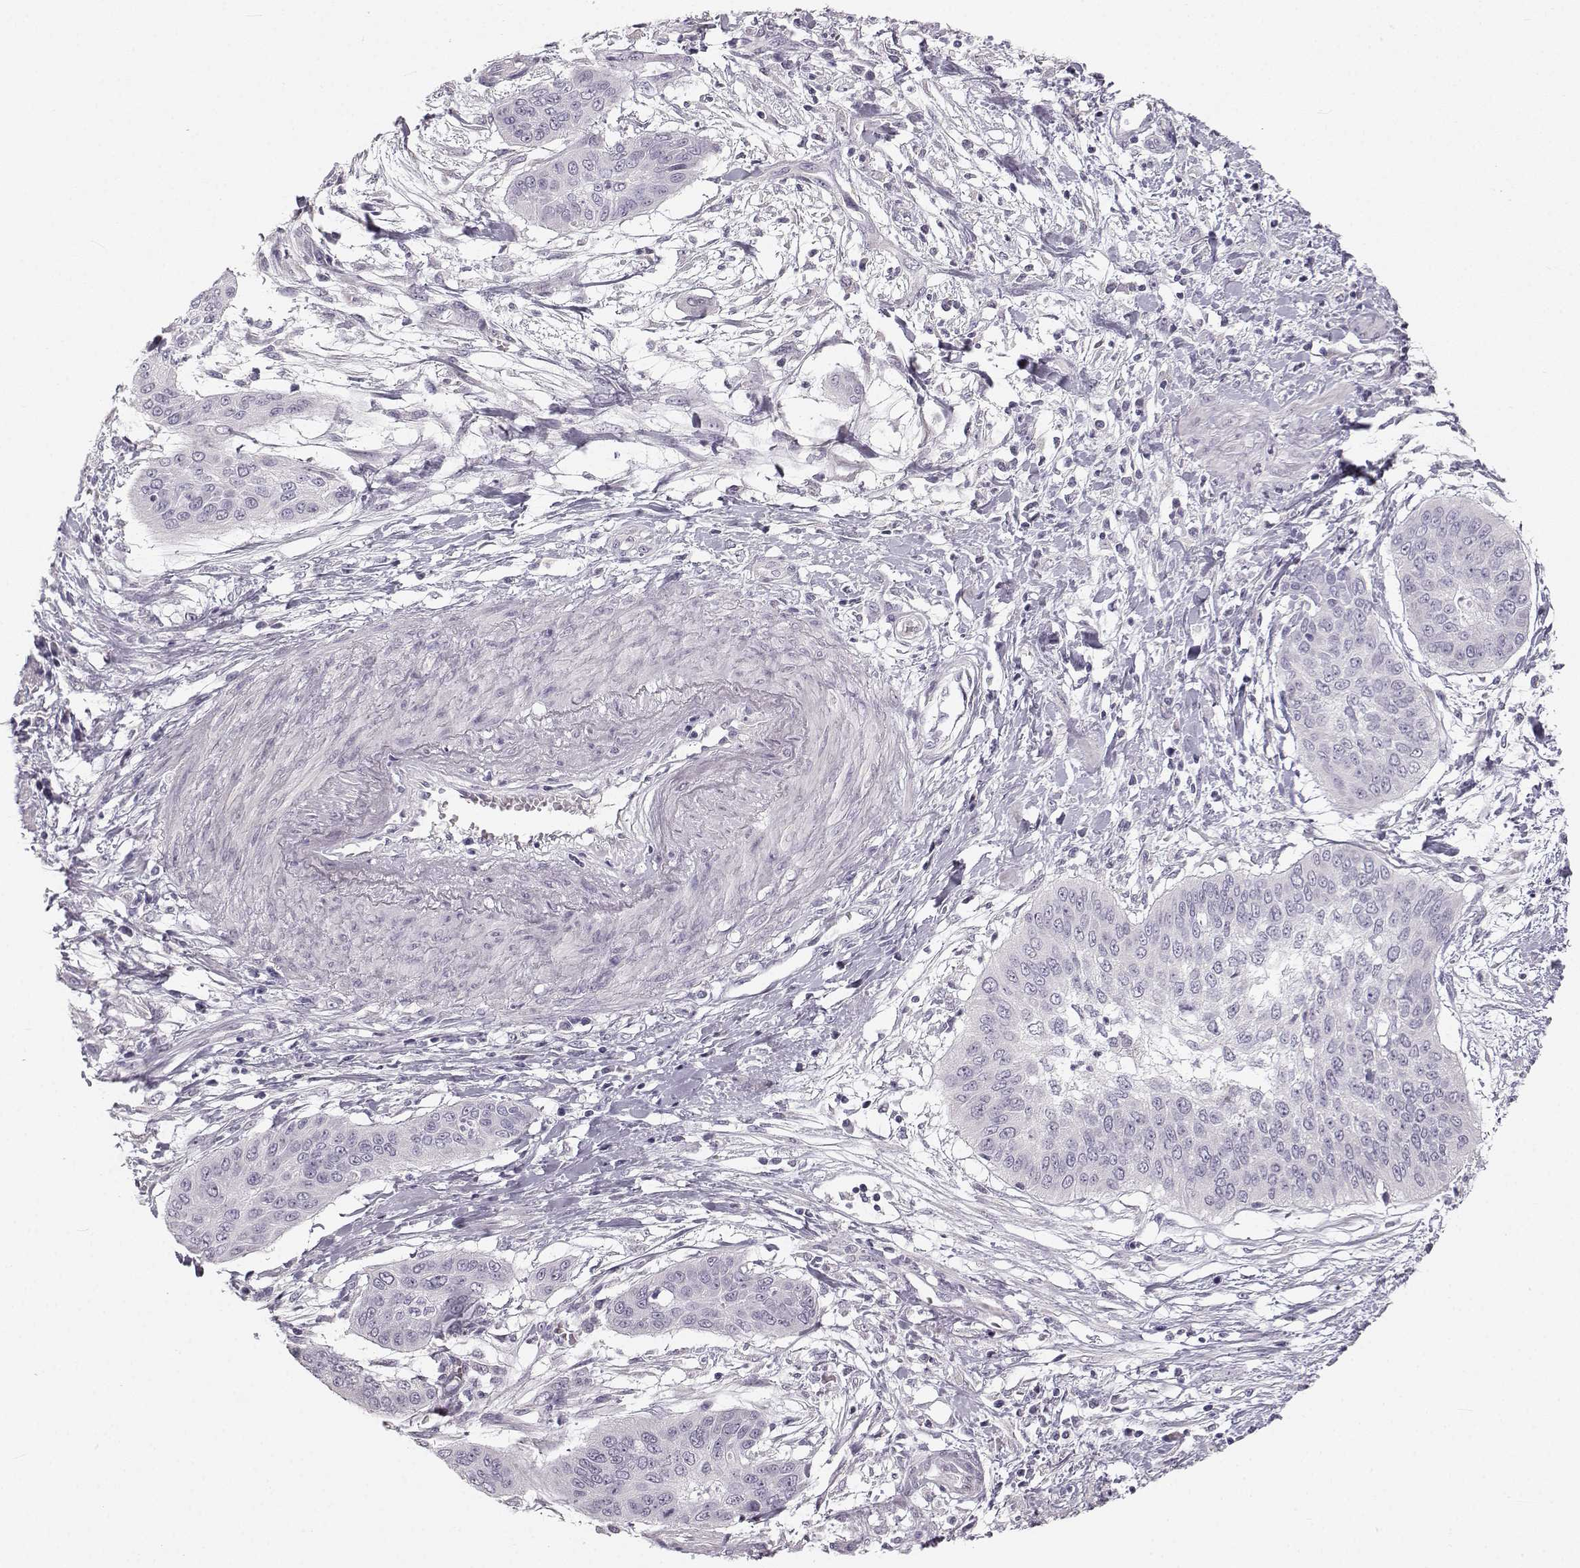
{"staining": {"intensity": "negative", "quantity": "none", "location": "none"}, "tissue": "cervical cancer", "cell_type": "Tumor cells", "image_type": "cancer", "snomed": [{"axis": "morphology", "description": "Squamous cell carcinoma, NOS"}, {"axis": "topography", "description": "Cervix"}], "caption": "Histopathology image shows no protein staining in tumor cells of cervical cancer (squamous cell carcinoma) tissue.", "gene": "OIP5", "patient": {"sex": "female", "age": 39}}